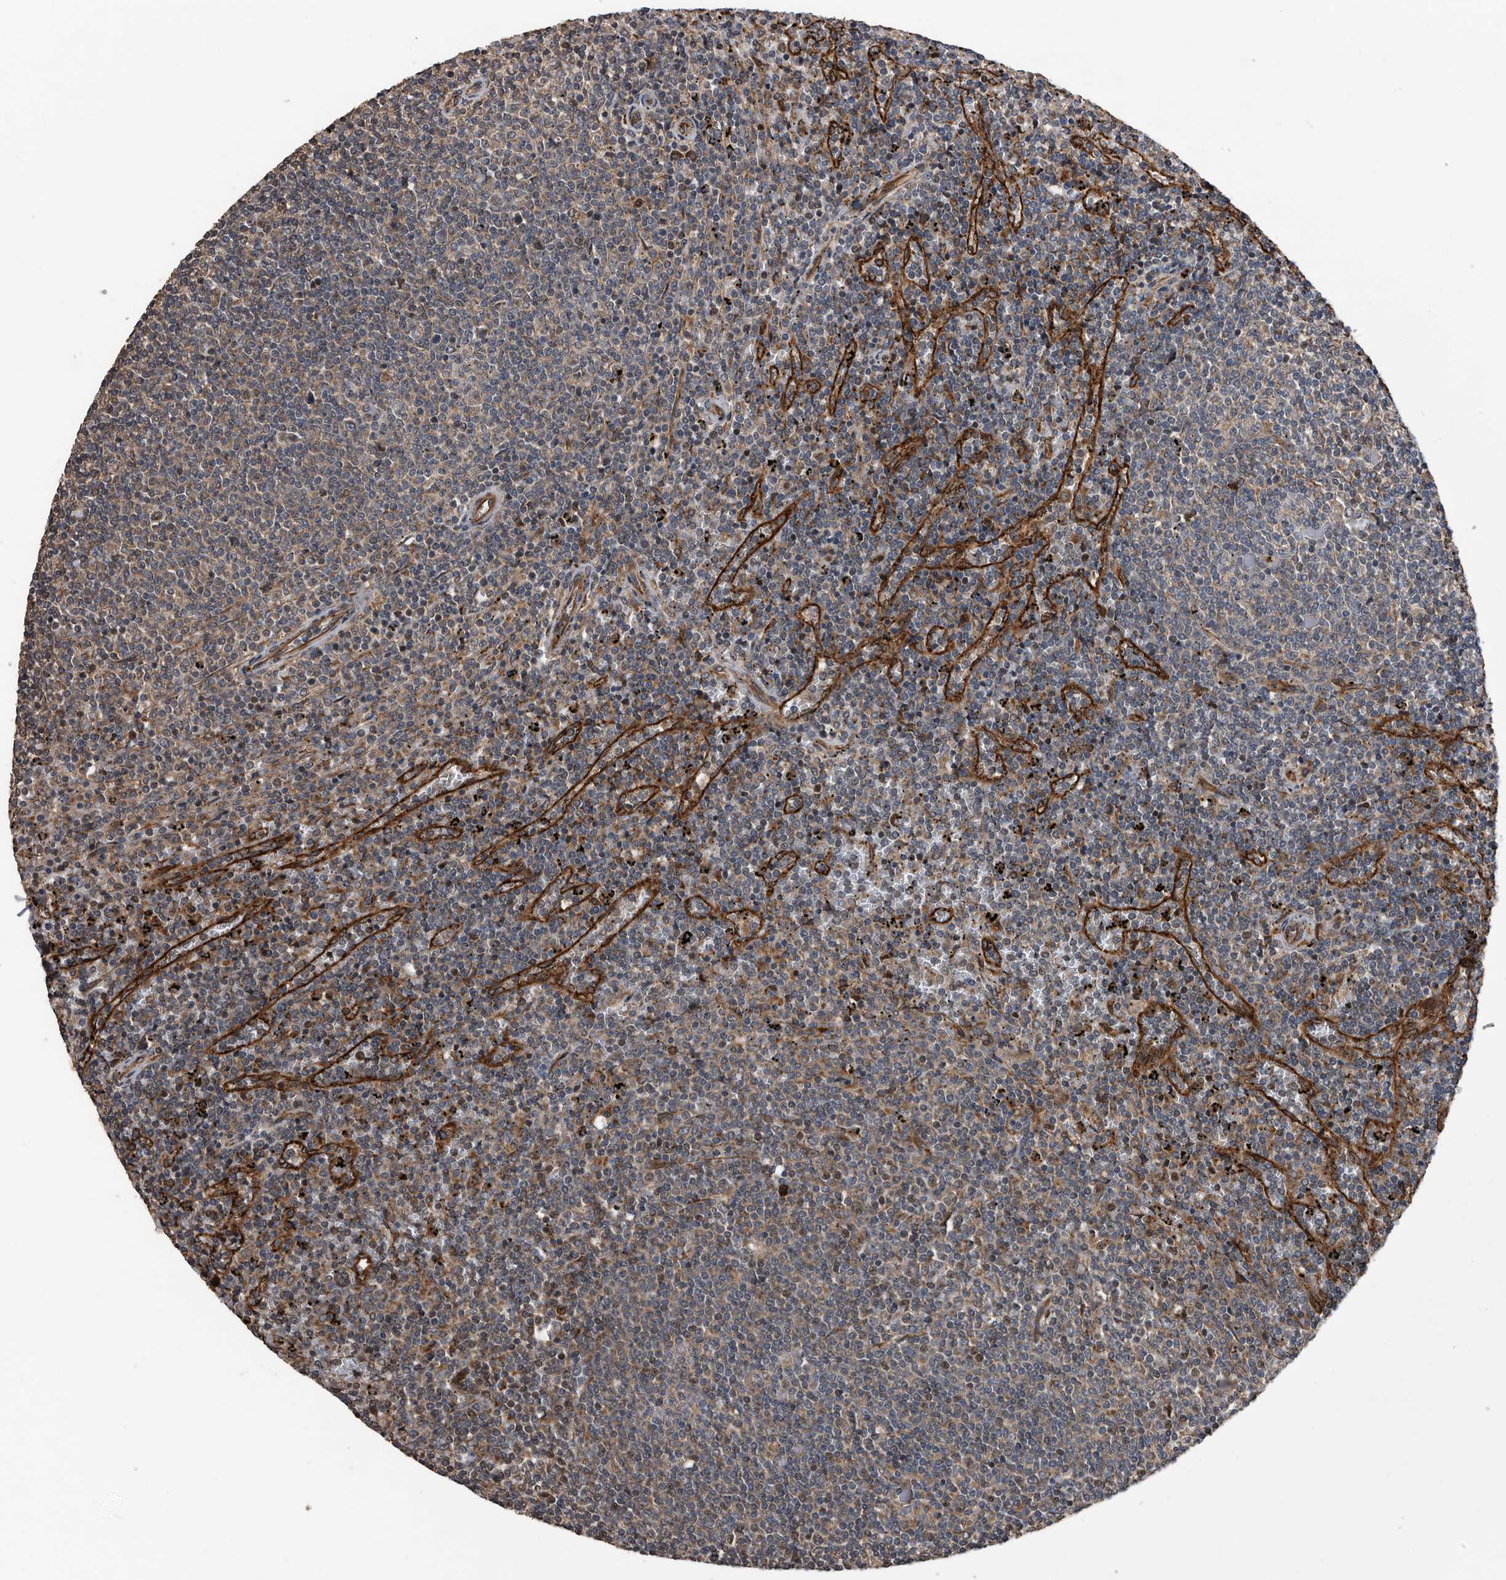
{"staining": {"intensity": "weak", "quantity": "25%-75%", "location": "cytoplasmic/membranous"}, "tissue": "lymphoma", "cell_type": "Tumor cells", "image_type": "cancer", "snomed": [{"axis": "morphology", "description": "Malignant lymphoma, non-Hodgkin's type, Low grade"}, {"axis": "topography", "description": "Spleen"}], "caption": "About 25%-75% of tumor cells in human low-grade malignant lymphoma, non-Hodgkin's type reveal weak cytoplasmic/membranous protein staining as visualized by brown immunohistochemical staining.", "gene": "SERINC2", "patient": {"sex": "female", "age": 50}}